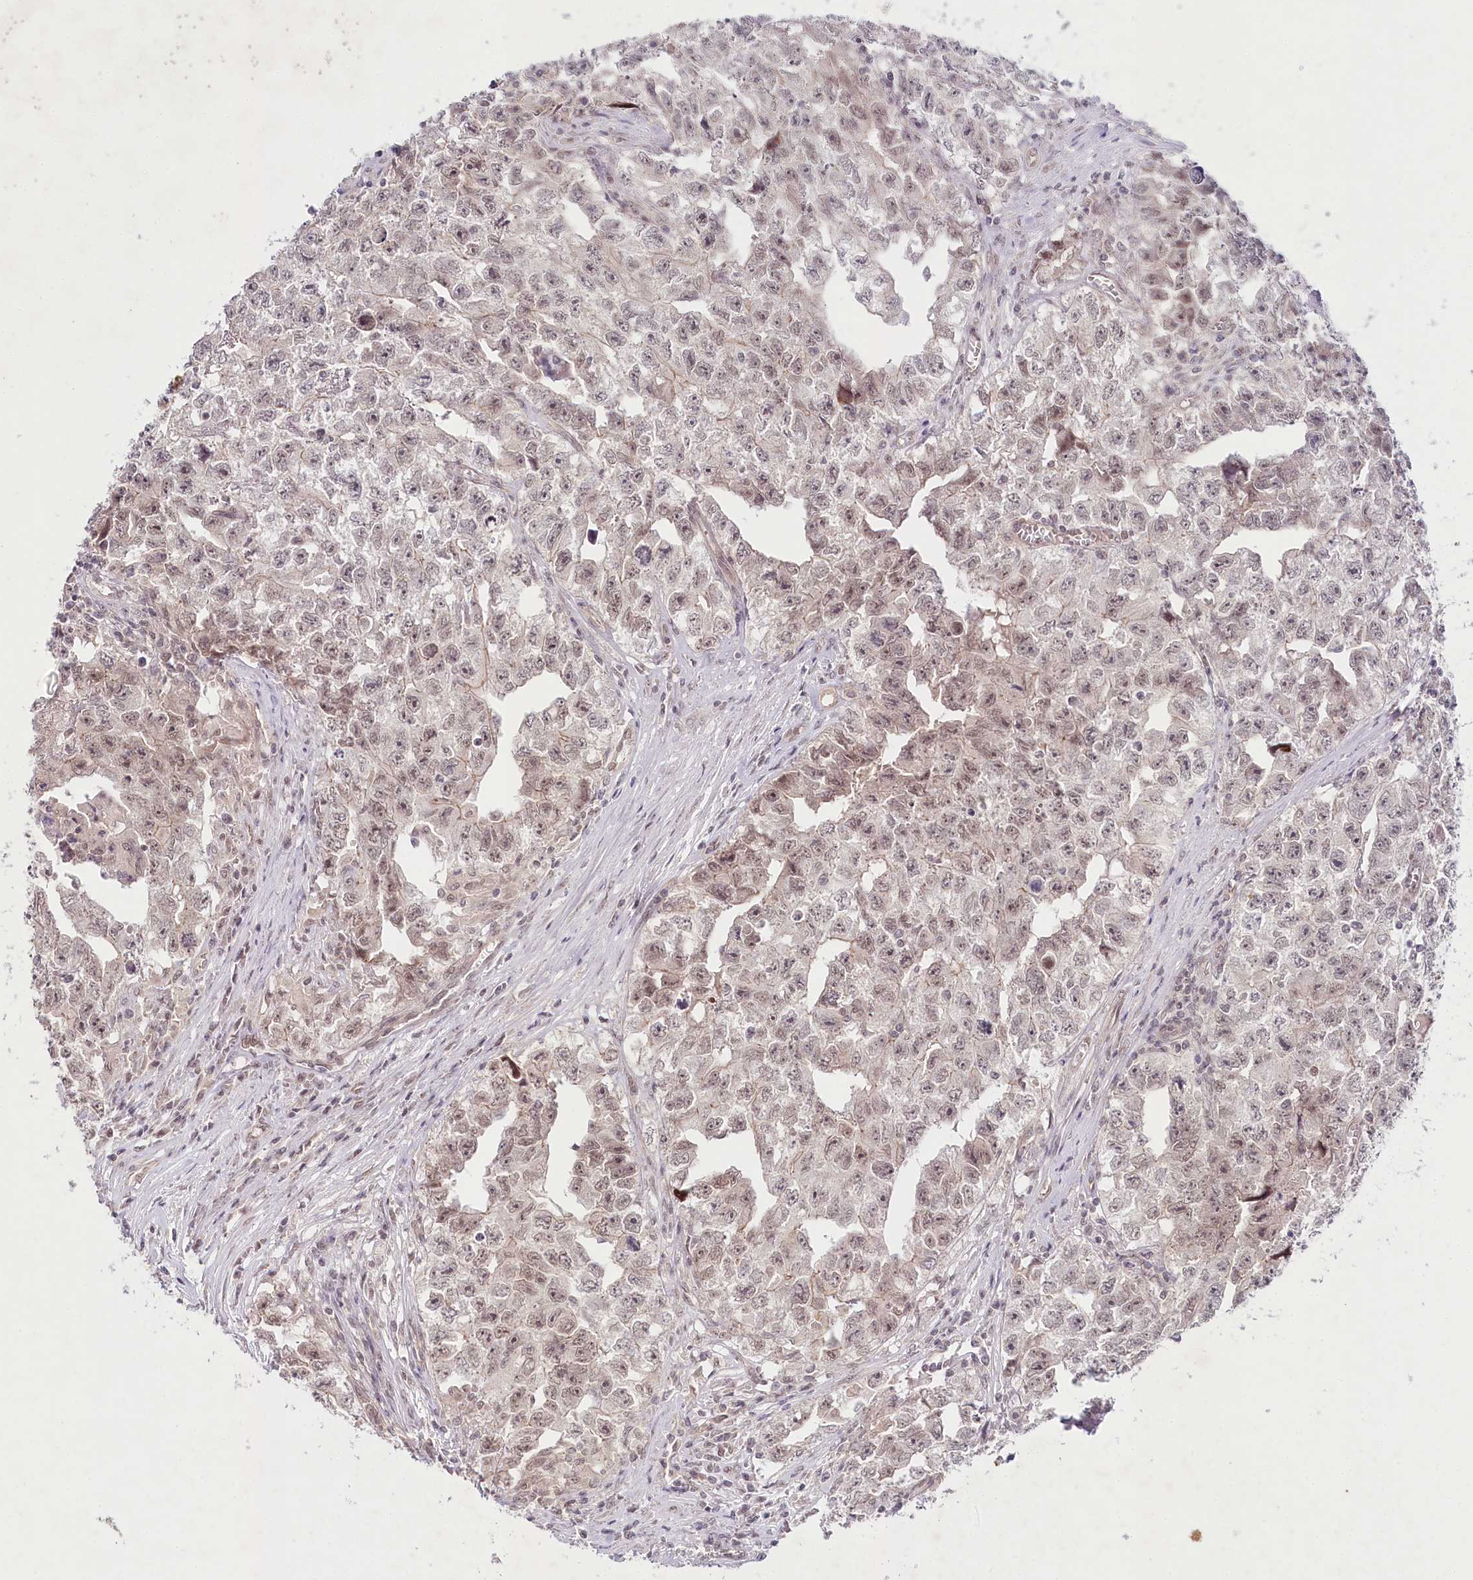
{"staining": {"intensity": "weak", "quantity": "25%-75%", "location": "nuclear"}, "tissue": "testis cancer", "cell_type": "Tumor cells", "image_type": "cancer", "snomed": [{"axis": "morphology", "description": "Seminoma, NOS"}, {"axis": "morphology", "description": "Carcinoma, Embryonal, NOS"}, {"axis": "topography", "description": "Testis"}], "caption": "DAB (3,3'-diaminobenzidine) immunohistochemical staining of seminoma (testis) shows weak nuclear protein staining in about 25%-75% of tumor cells.", "gene": "AMTN", "patient": {"sex": "male", "age": 43}}